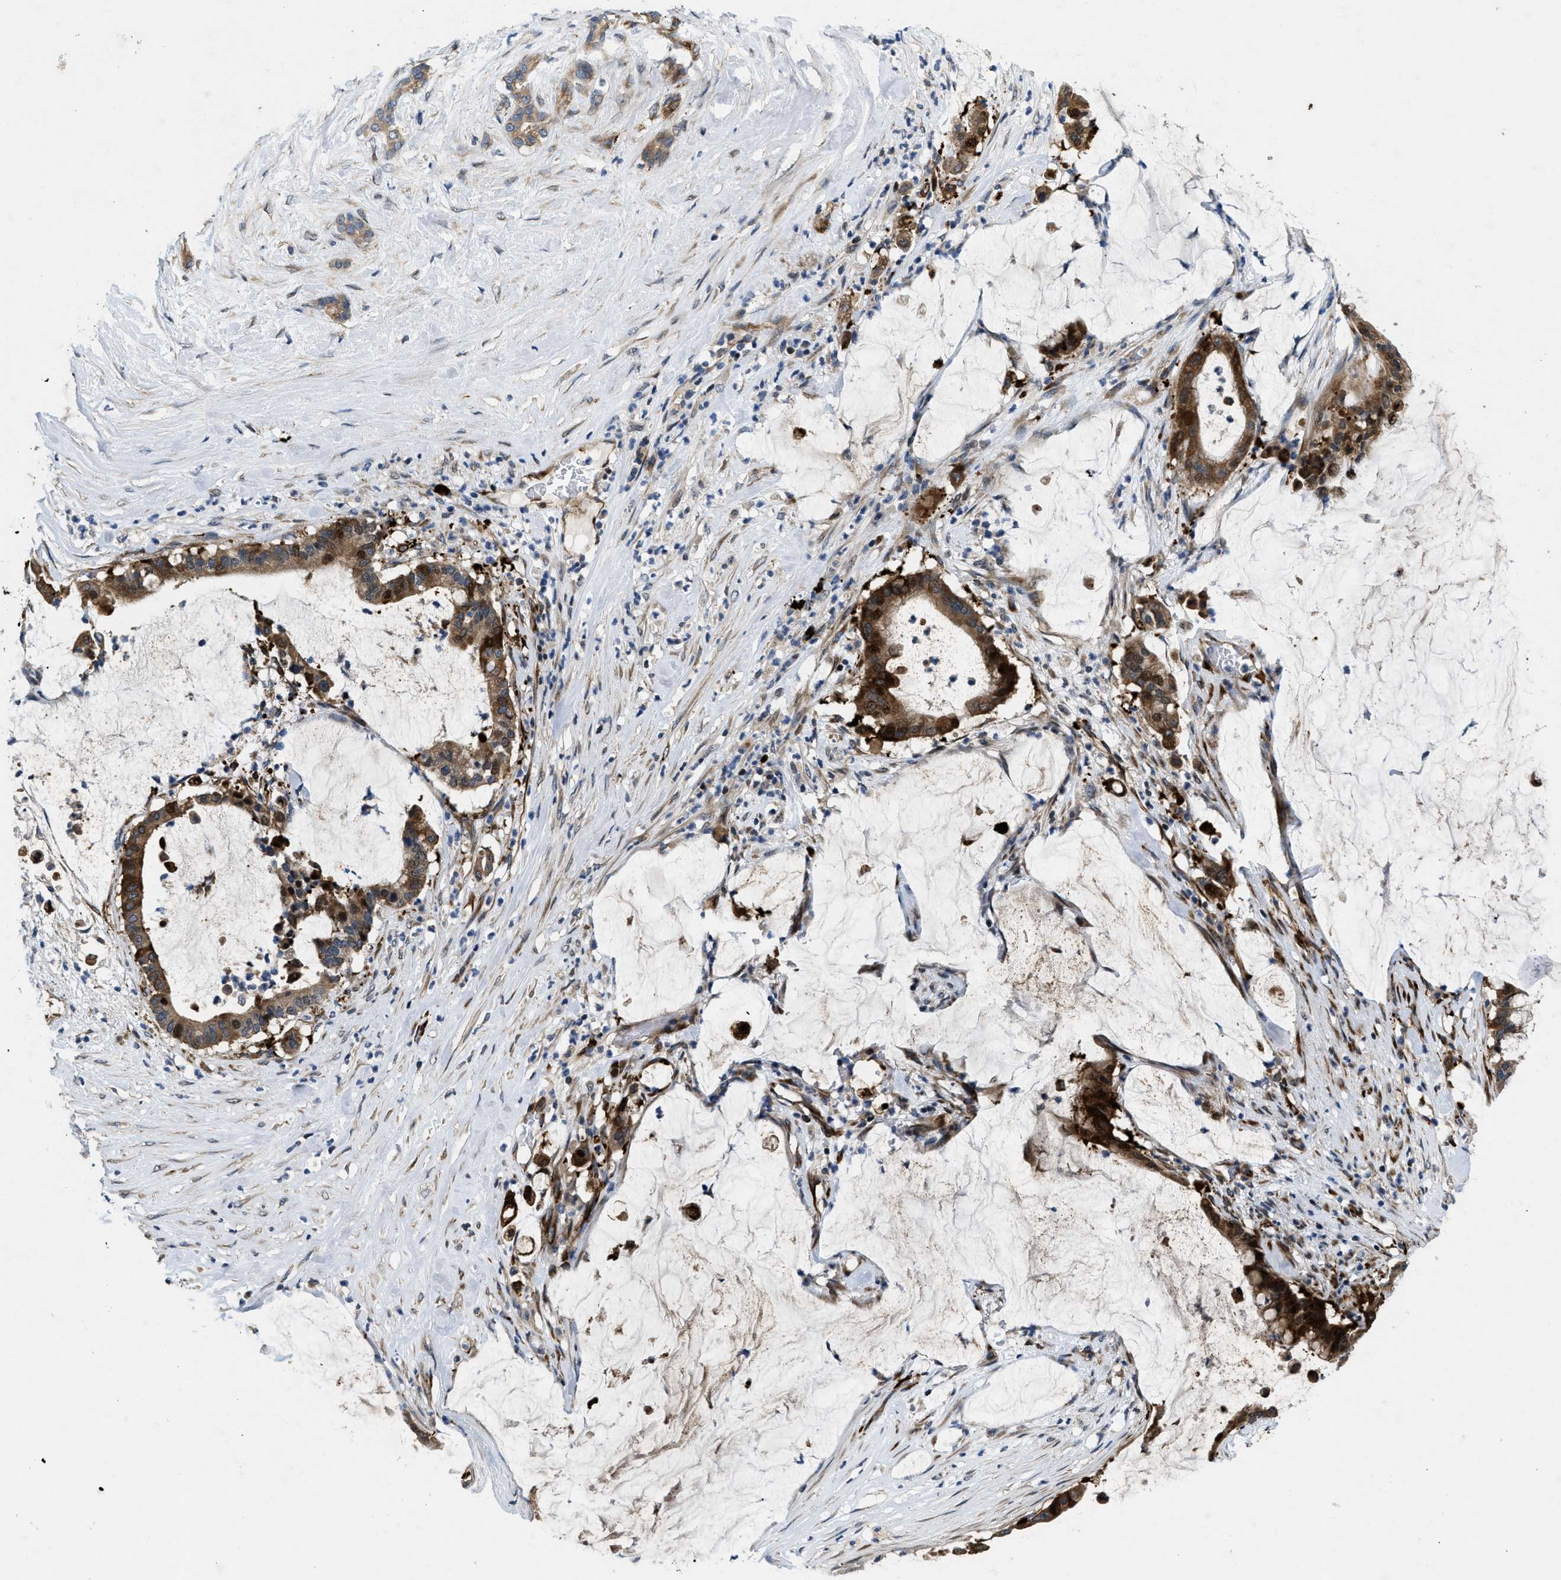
{"staining": {"intensity": "strong", "quantity": ">75%", "location": "cytoplasmic/membranous"}, "tissue": "pancreatic cancer", "cell_type": "Tumor cells", "image_type": "cancer", "snomed": [{"axis": "morphology", "description": "Adenocarcinoma, NOS"}, {"axis": "topography", "description": "Pancreas"}], "caption": "Human pancreatic adenocarcinoma stained with a brown dye displays strong cytoplasmic/membranous positive expression in approximately >75% of tumor cells.", "gene": "HSPA12B", "patient": {"sex": "male", "age": 41}}